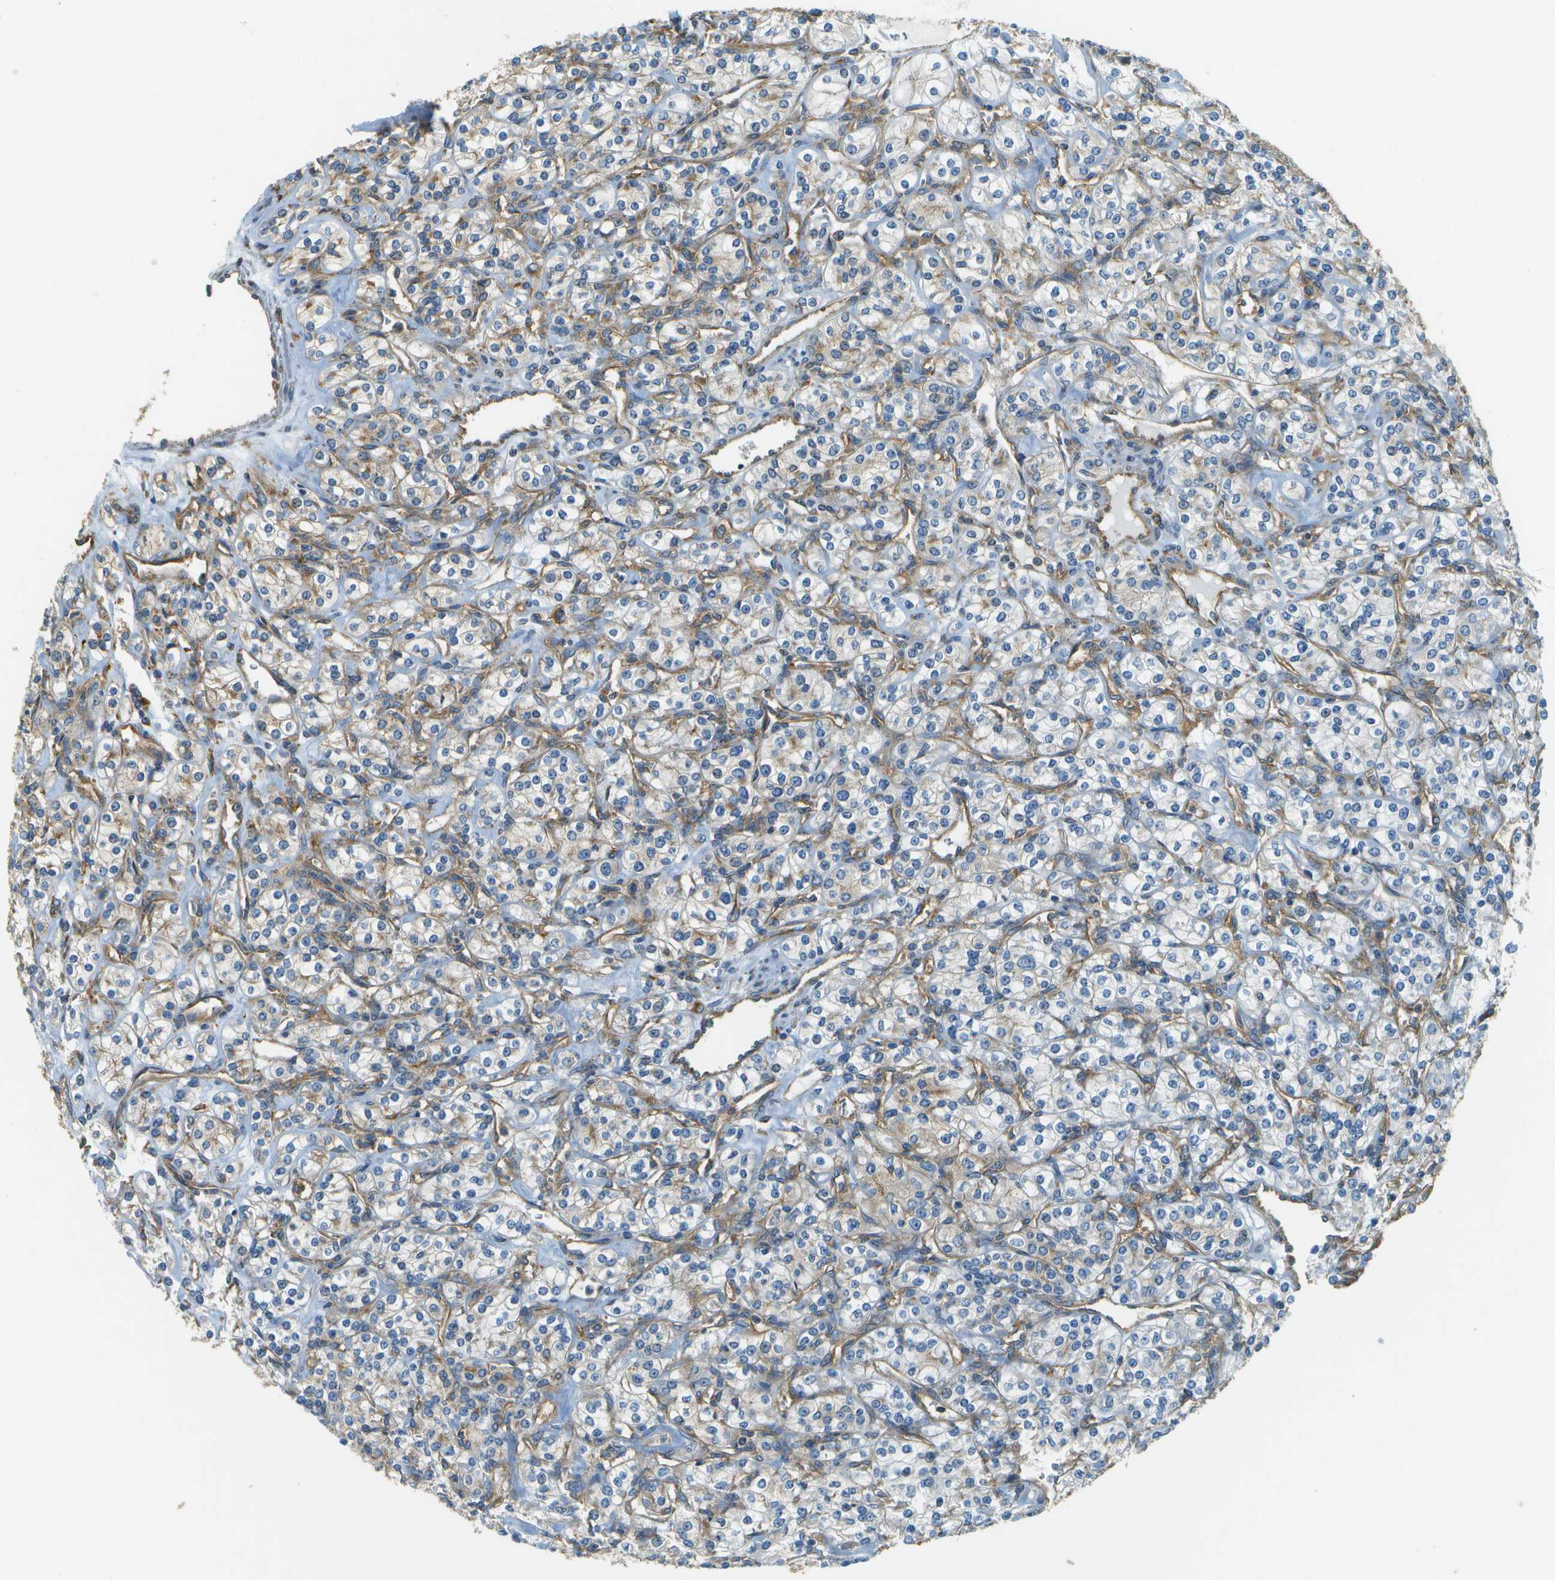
{"staining": {"intensity": "weak", "quantity": "25%-75%", "location": "cytoplasmic/membranous"}, "tissue": "renal cancer", "cell_type": "Tumor cells", "image_type": "cancer", "snomed": [{"axis": "morphology", "description": "Adenocarcinoma, NOS"}, {"axis": "topography", "description": "Kidney"}], "caption": "Renal adenocarcinoma tissue exhibits weak cytoplasmic/membranous staining in about 25%-75% of tumor cells, visualized by immunohistochemistry.", "gene": "CLTC", "patient": {"sex": "male", "age": 77}}